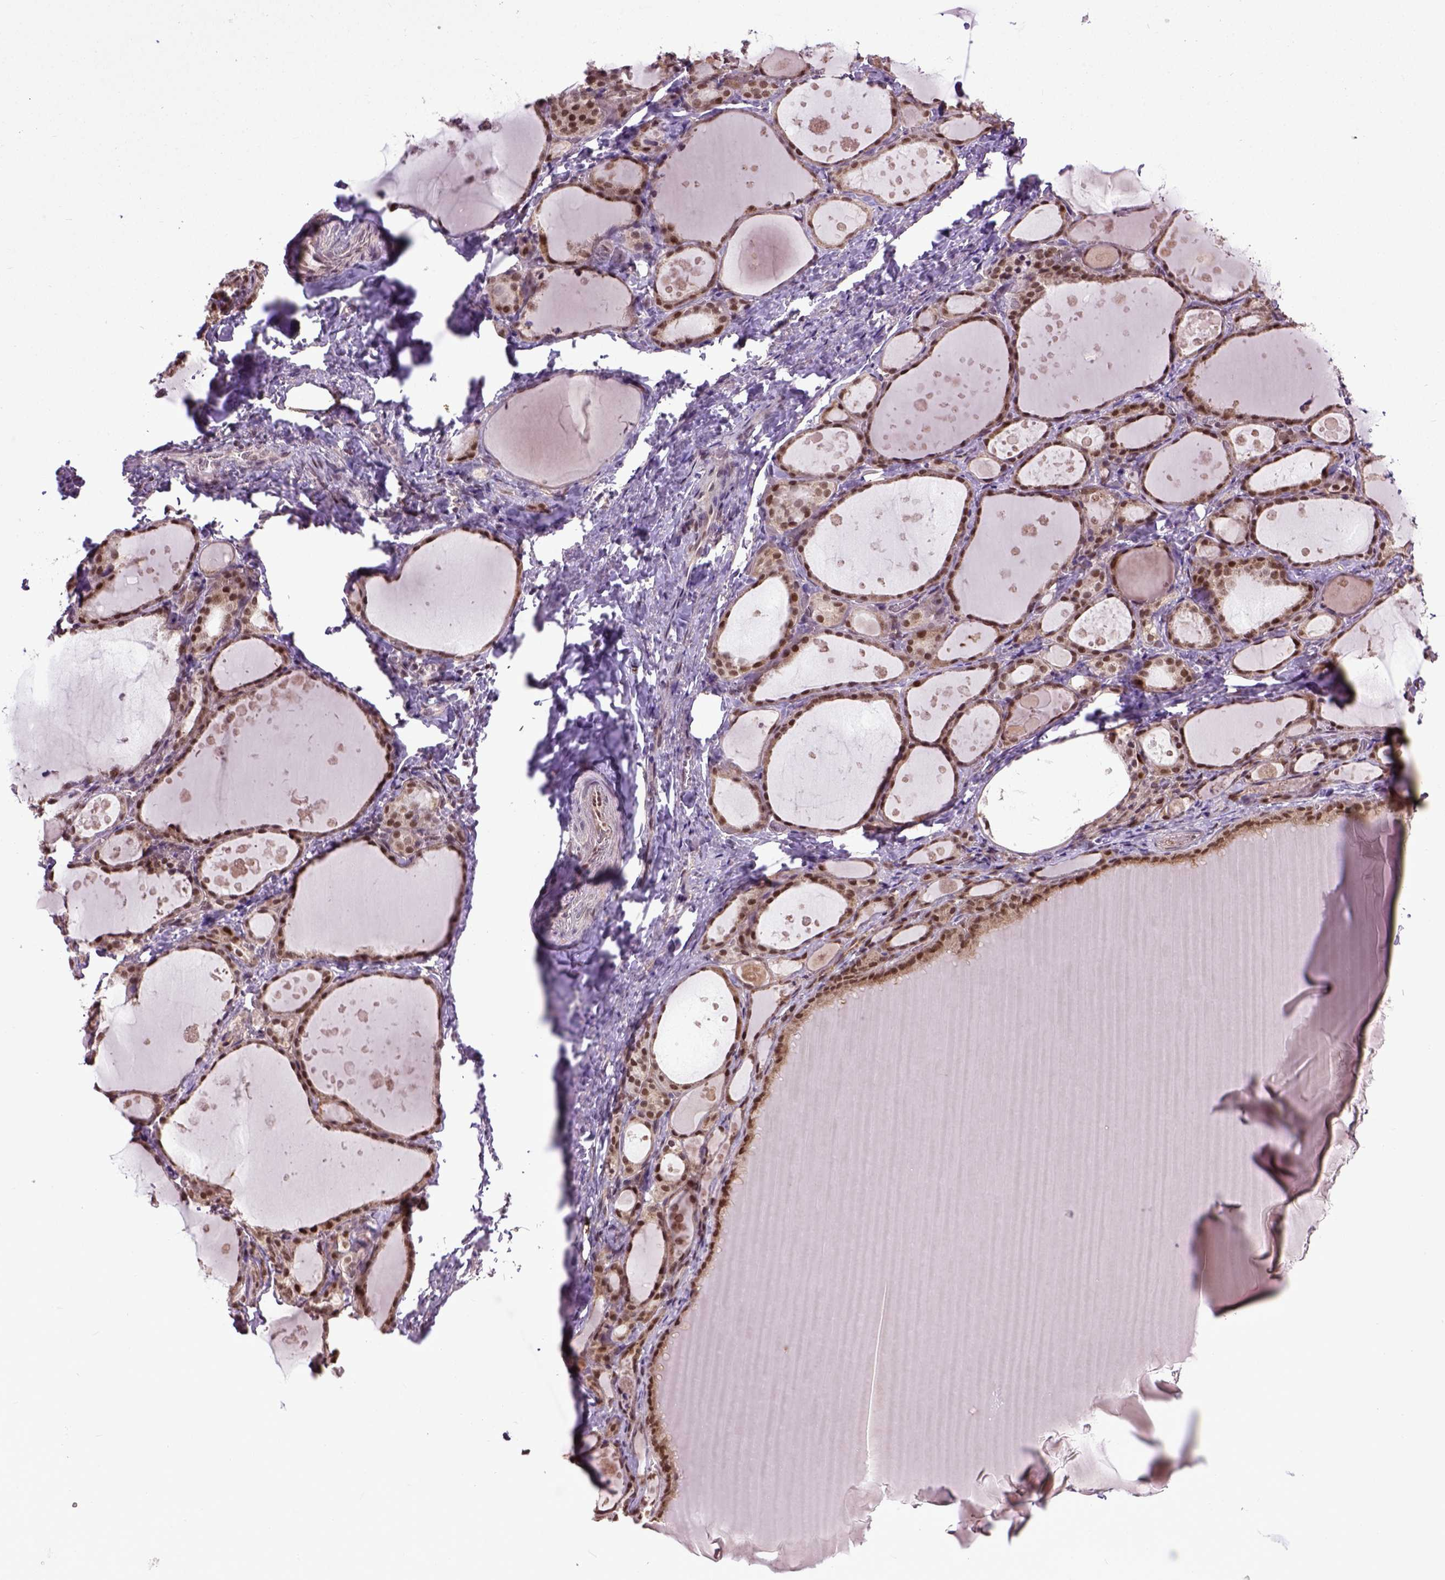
{"staining": {"intensity": "strong", "quantity": ">75%", "location": "nuclear"}, "tissue": "thyroid gland", "cell_type": "Glandular cells", "image_type": "normal", "snomed": [{"axis": "morphology", "description": "Normal tissue, NOS"}, {"axis": "topography", "description": "Thyroid gland"}], "caption": "This image displays IHC staining of benign thyroid gland, with high strong nuclear positivity in approximately >75% of glandular cells.", "gene": "UBA3", "patient": {"sex": "male", "age": 68}}